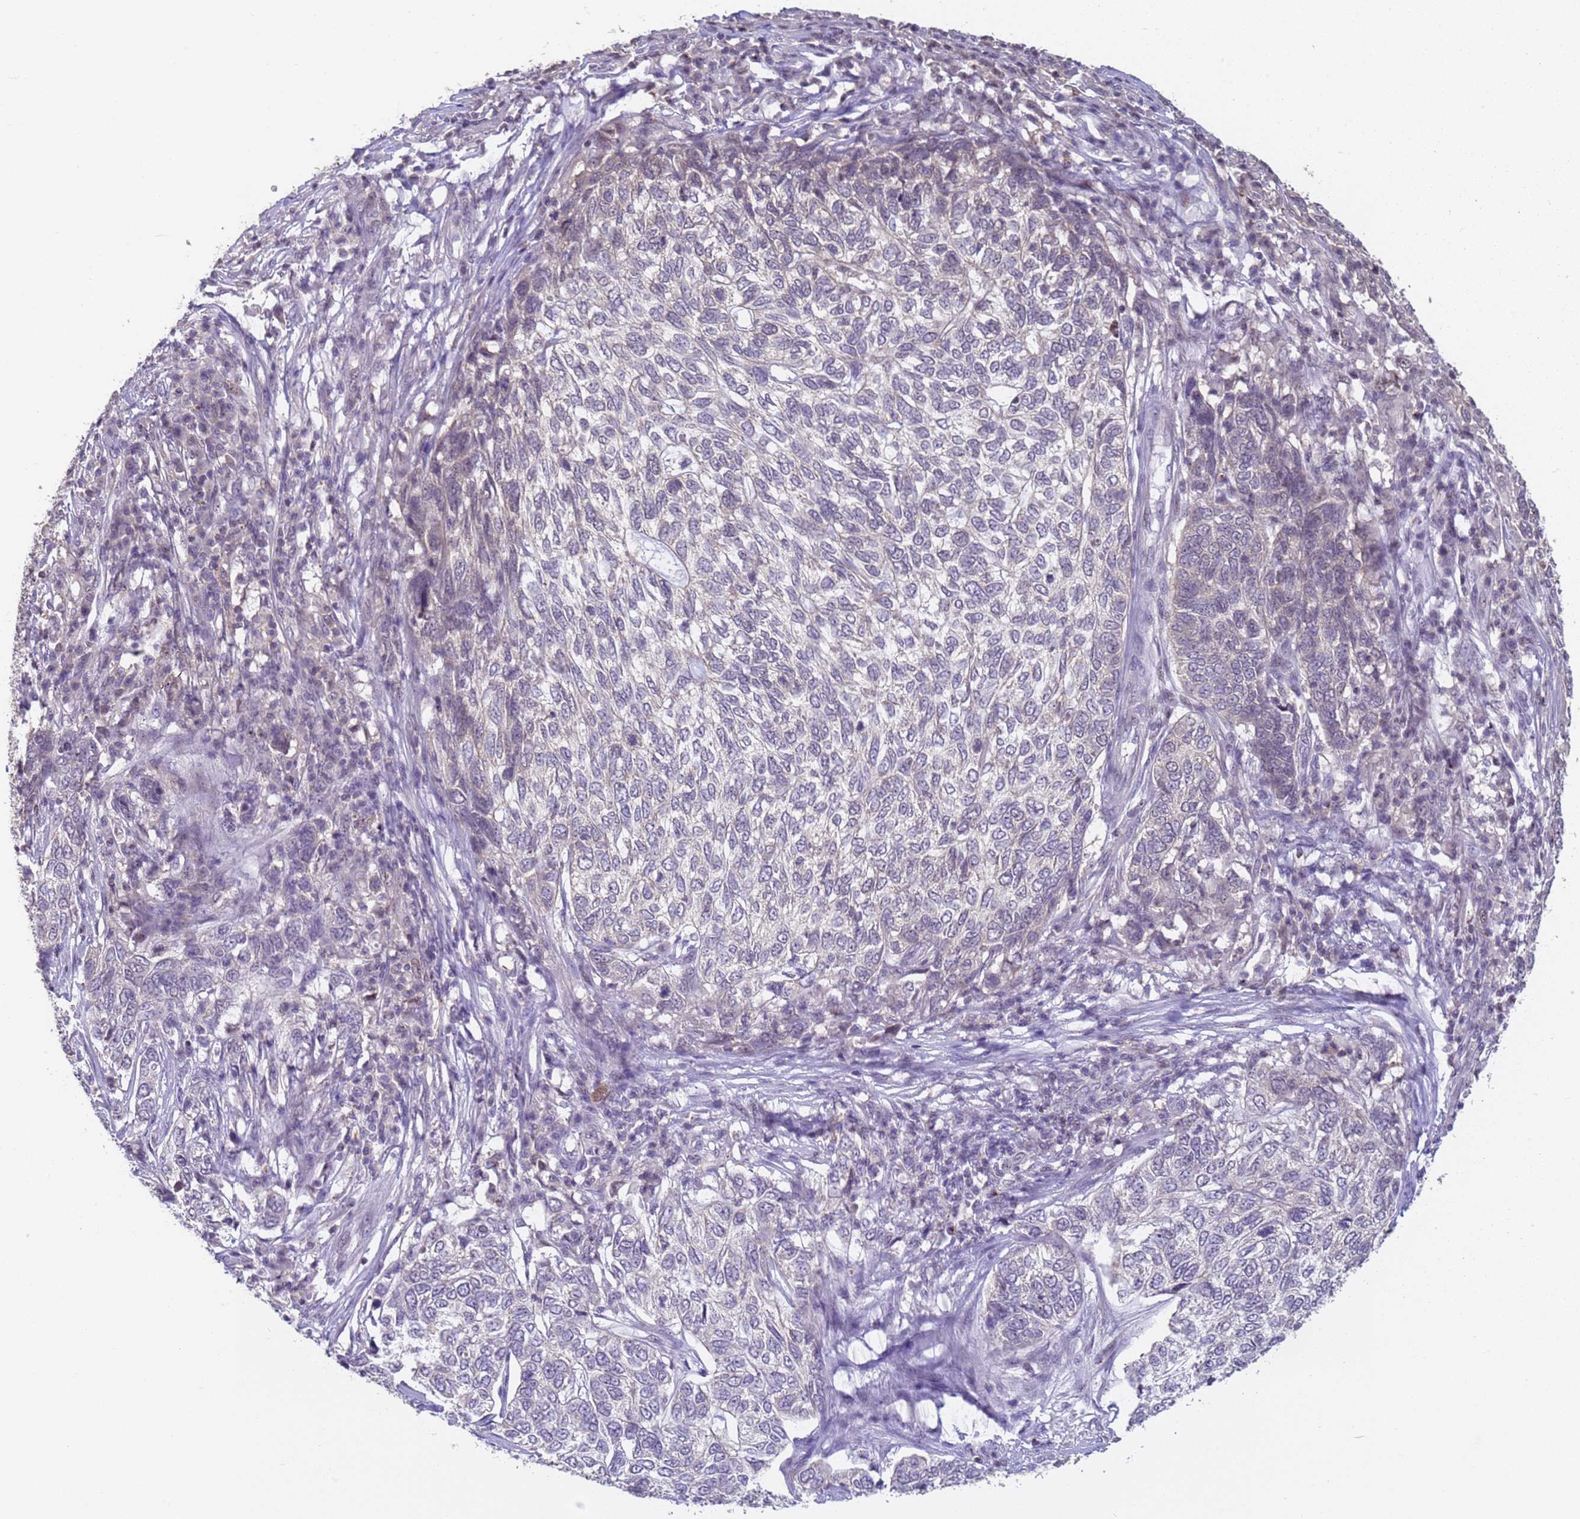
{"staining": {"intensity": "negative", "quantity": "none", "location": "none"}, "tissue": "skin cancer", "cell_type": "Tumor cells", "image_type": "cancer", "snomed": [{"axis": "morphology", "description": "Basal cell carcinoma"}, {"axis": "topography", "description": "Skin"}], "caption": "Immunohistochemical staining of human skin cancer (basal cell carcinoma) demonstrates no significant staining in tumor cells.", "gene": "VWA3A", "patient": {"sex": "female", "age": 65}}